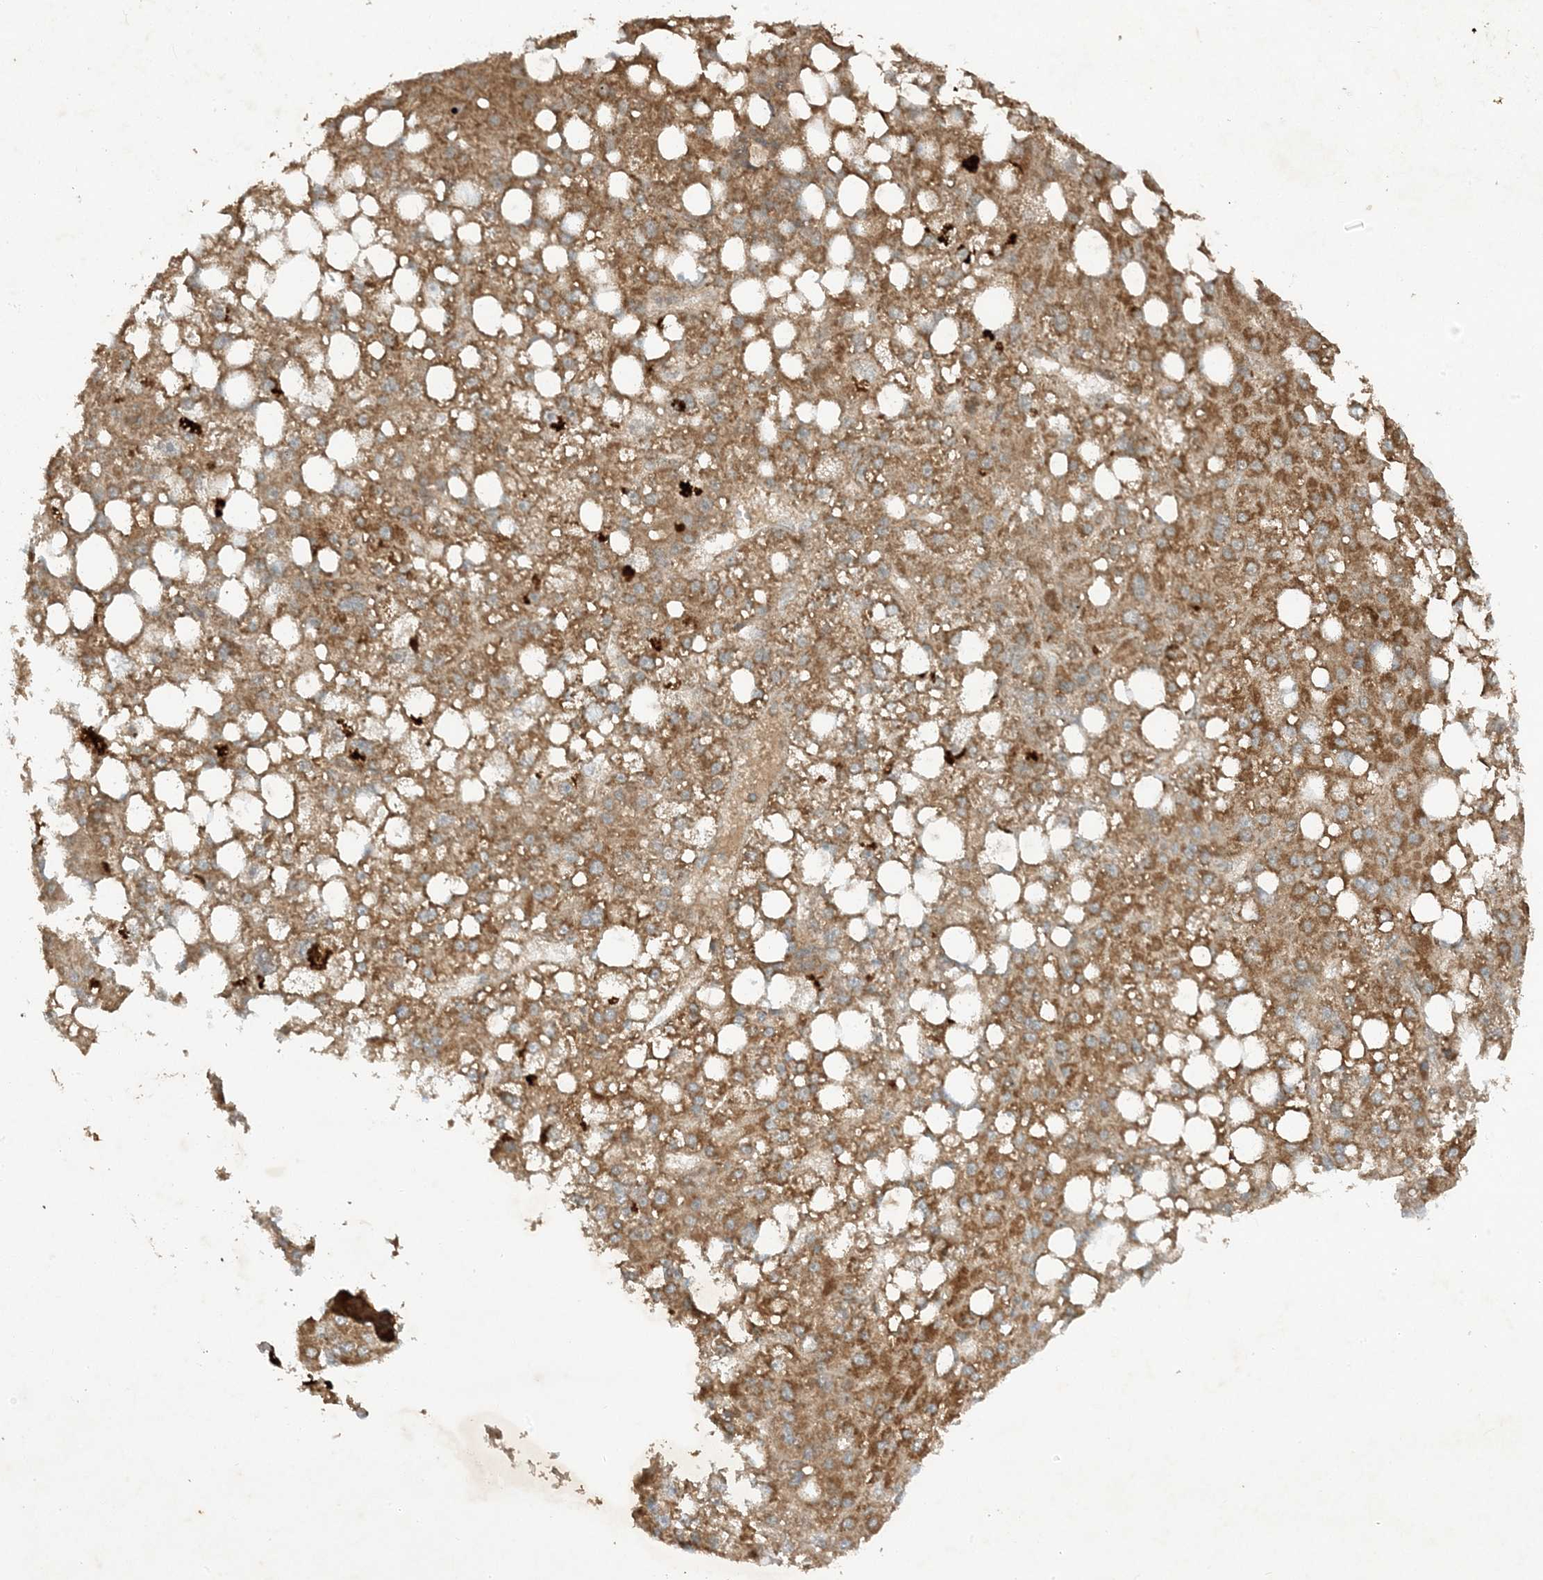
{"staining": {"intensity": "strong", "quantity": "25%-75%", "location": "cytoplasmic/membranous"}, "tissue": "liver cancer", "cell_type": "Tumor cells", "image_type": "cancer", "snomed": [{"axis": "morphology", "description": "Carcinoma, Hepatocellular, NOS"}, {"axis": "topography", "description": "Liver"}], "caption": "A histopathology image showing strong cytoplasmic/membranous staining in approximately 25%-75% of tumor cells in liver hepatocellular carcinoma, as visualized by brown immunohistochemical staining.", "gene": "XRN1", "patient": {"sex": "male", "age": 67}}